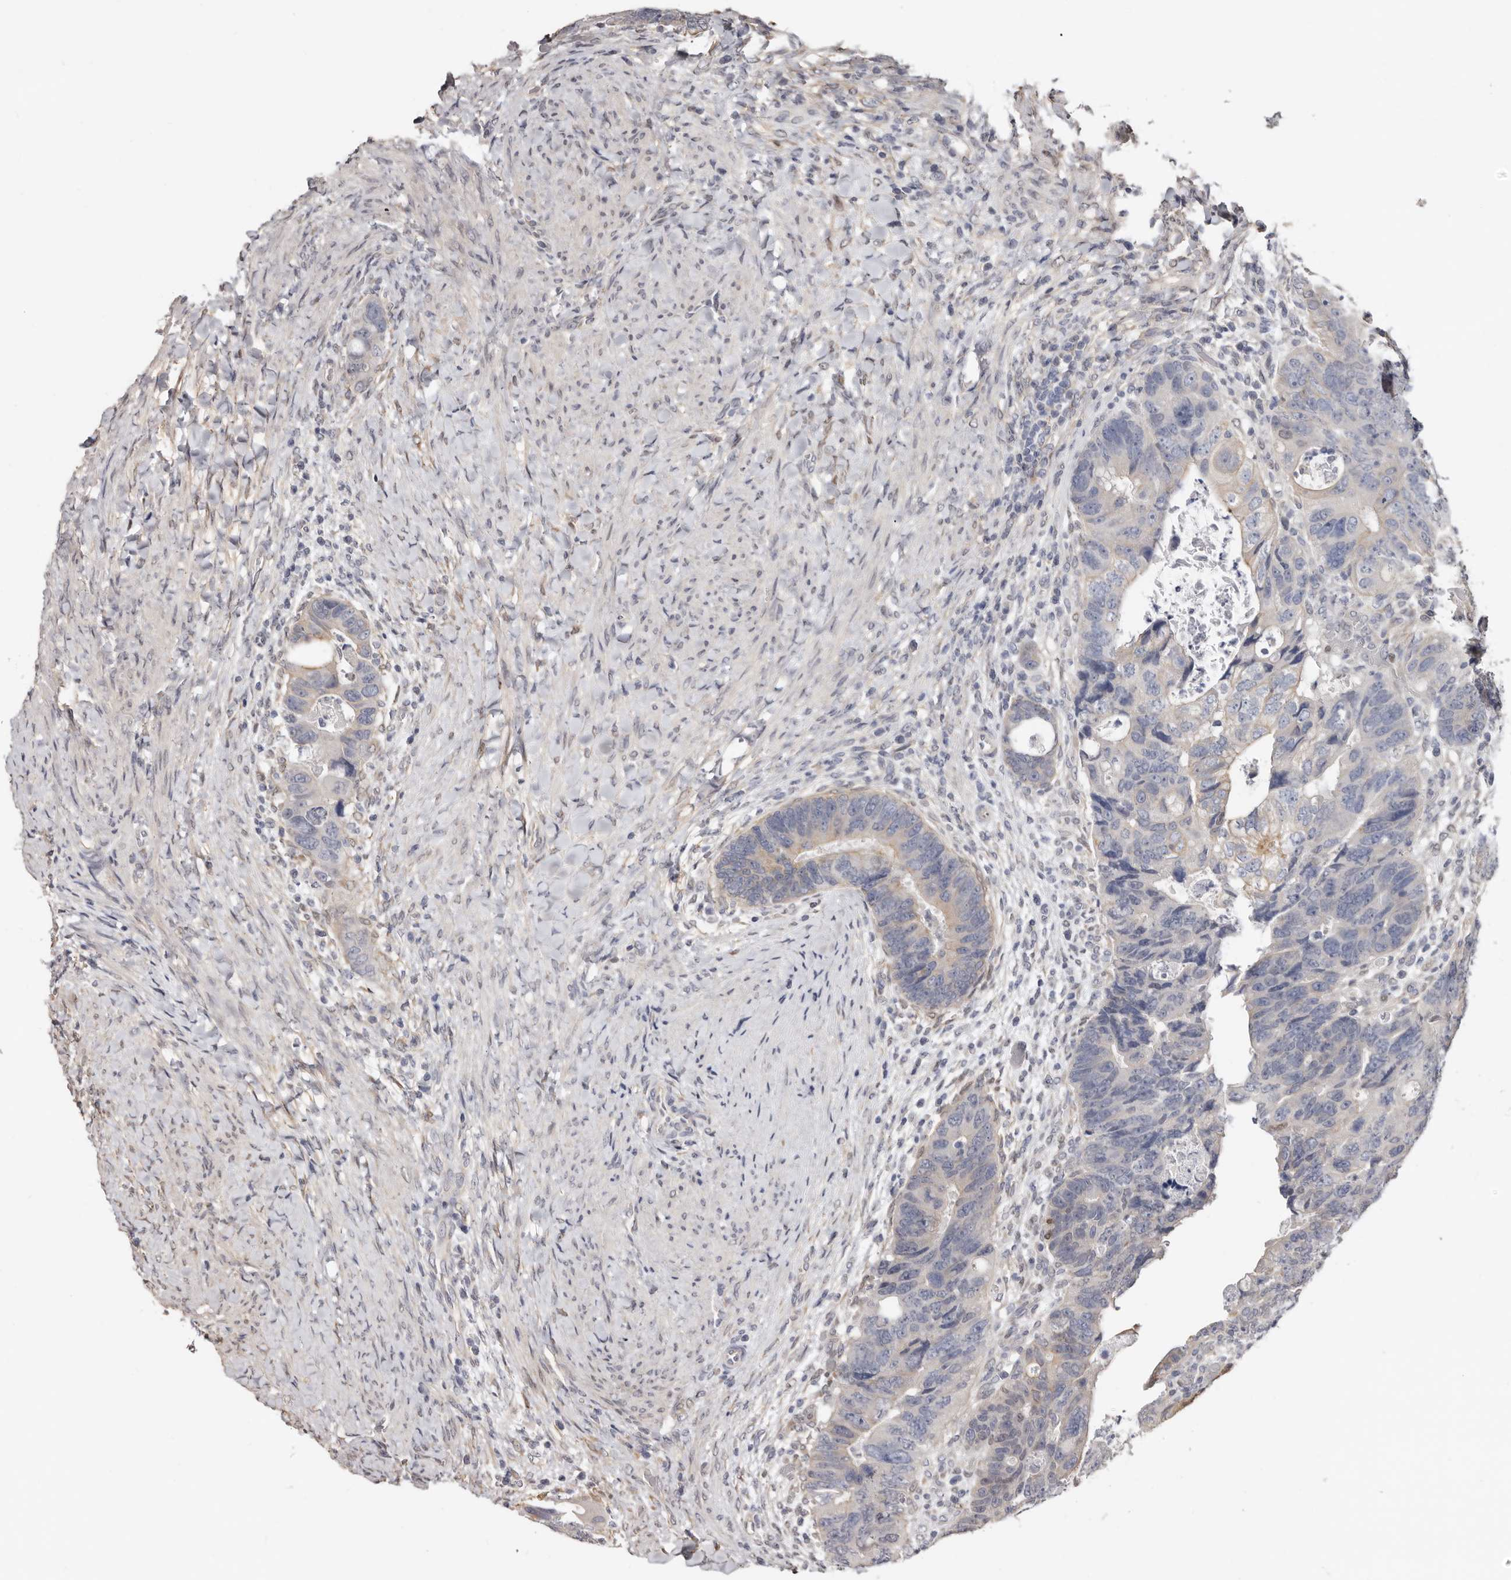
{"staining": {"intensity": "moderate", "quantity": "<25%", "location": "cytoplasmic/membranous"}, "tissue": "colorectal cancer", "cell_type": "Tumor cells", "image_type": "cancer", "snomed": [{"axis": "morphology", "description": "Adenocarcinoma, NOS"}, {"axis": "topography", "description": "Rectum"}], "caption": "Immunohistochemical staining of human colorectal adenocarcinoma shows low levels of moderate cytoplasmic/membranous positivity in approximately <25% of tumor cells.", "gene": "KHDRBS2", "patient": {"sex": "male", "age": 59}}